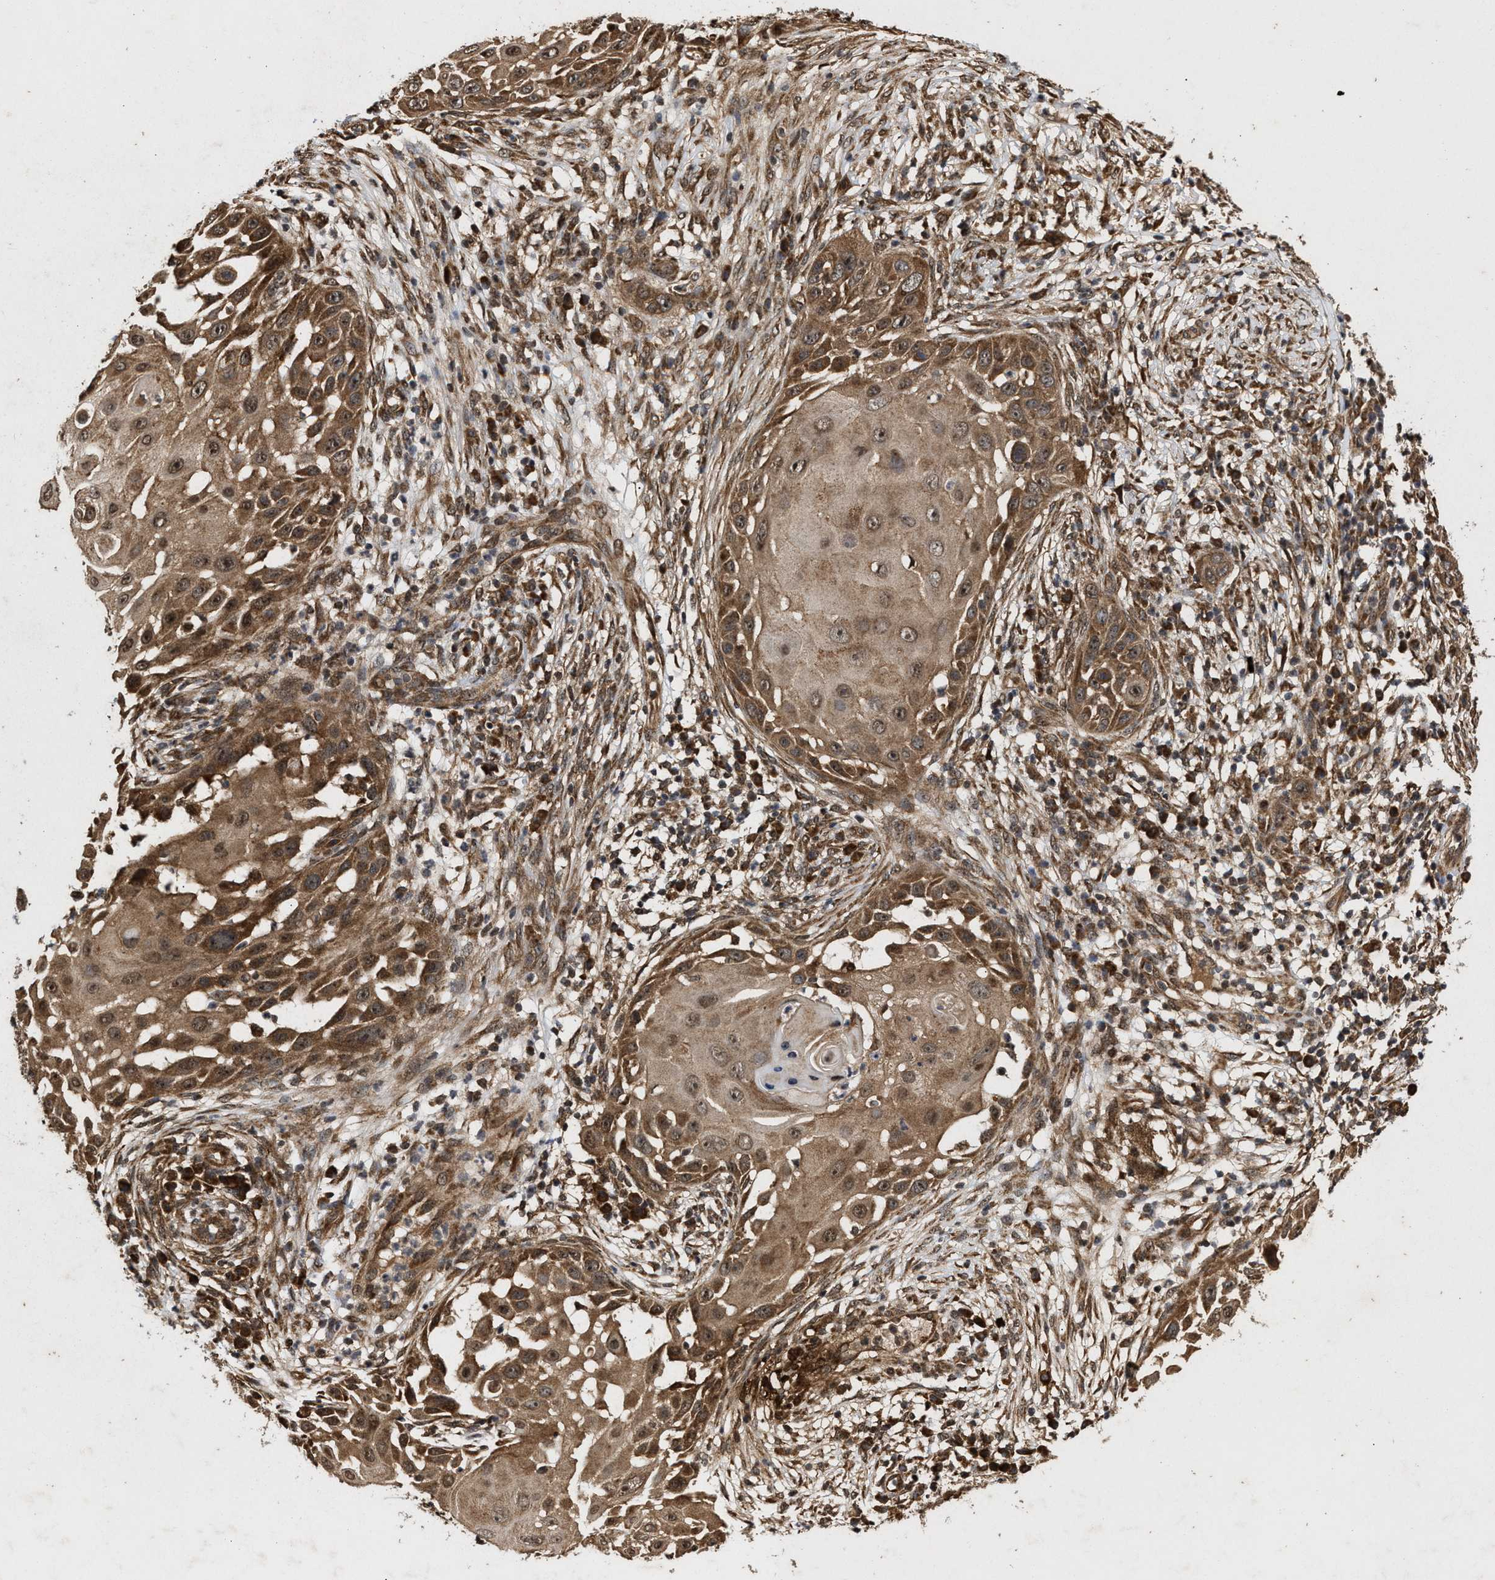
{"staining": {"intensity": "moderate", "quantity": ">75%", "location": "cytoplasmic/membranous"}, "tissue": "skin cancer", "cell_type": "Tumor cells", "image_type": "cancer", "snomed": [{"axis": "morphology", "description": "Squamous cell carcinoma, NOS"}, {"axis": "topography", "description": "Skin"}], "caption": "The photomicrograph displays immunohistochemical staining of squamous cell carcinoma (skin). There is moderate cytoplasmic/membranous positivity is seen in about >75% of tumor cells.", "gene": "CFLAR", "patient": {"sex": "female", "age": 44}}